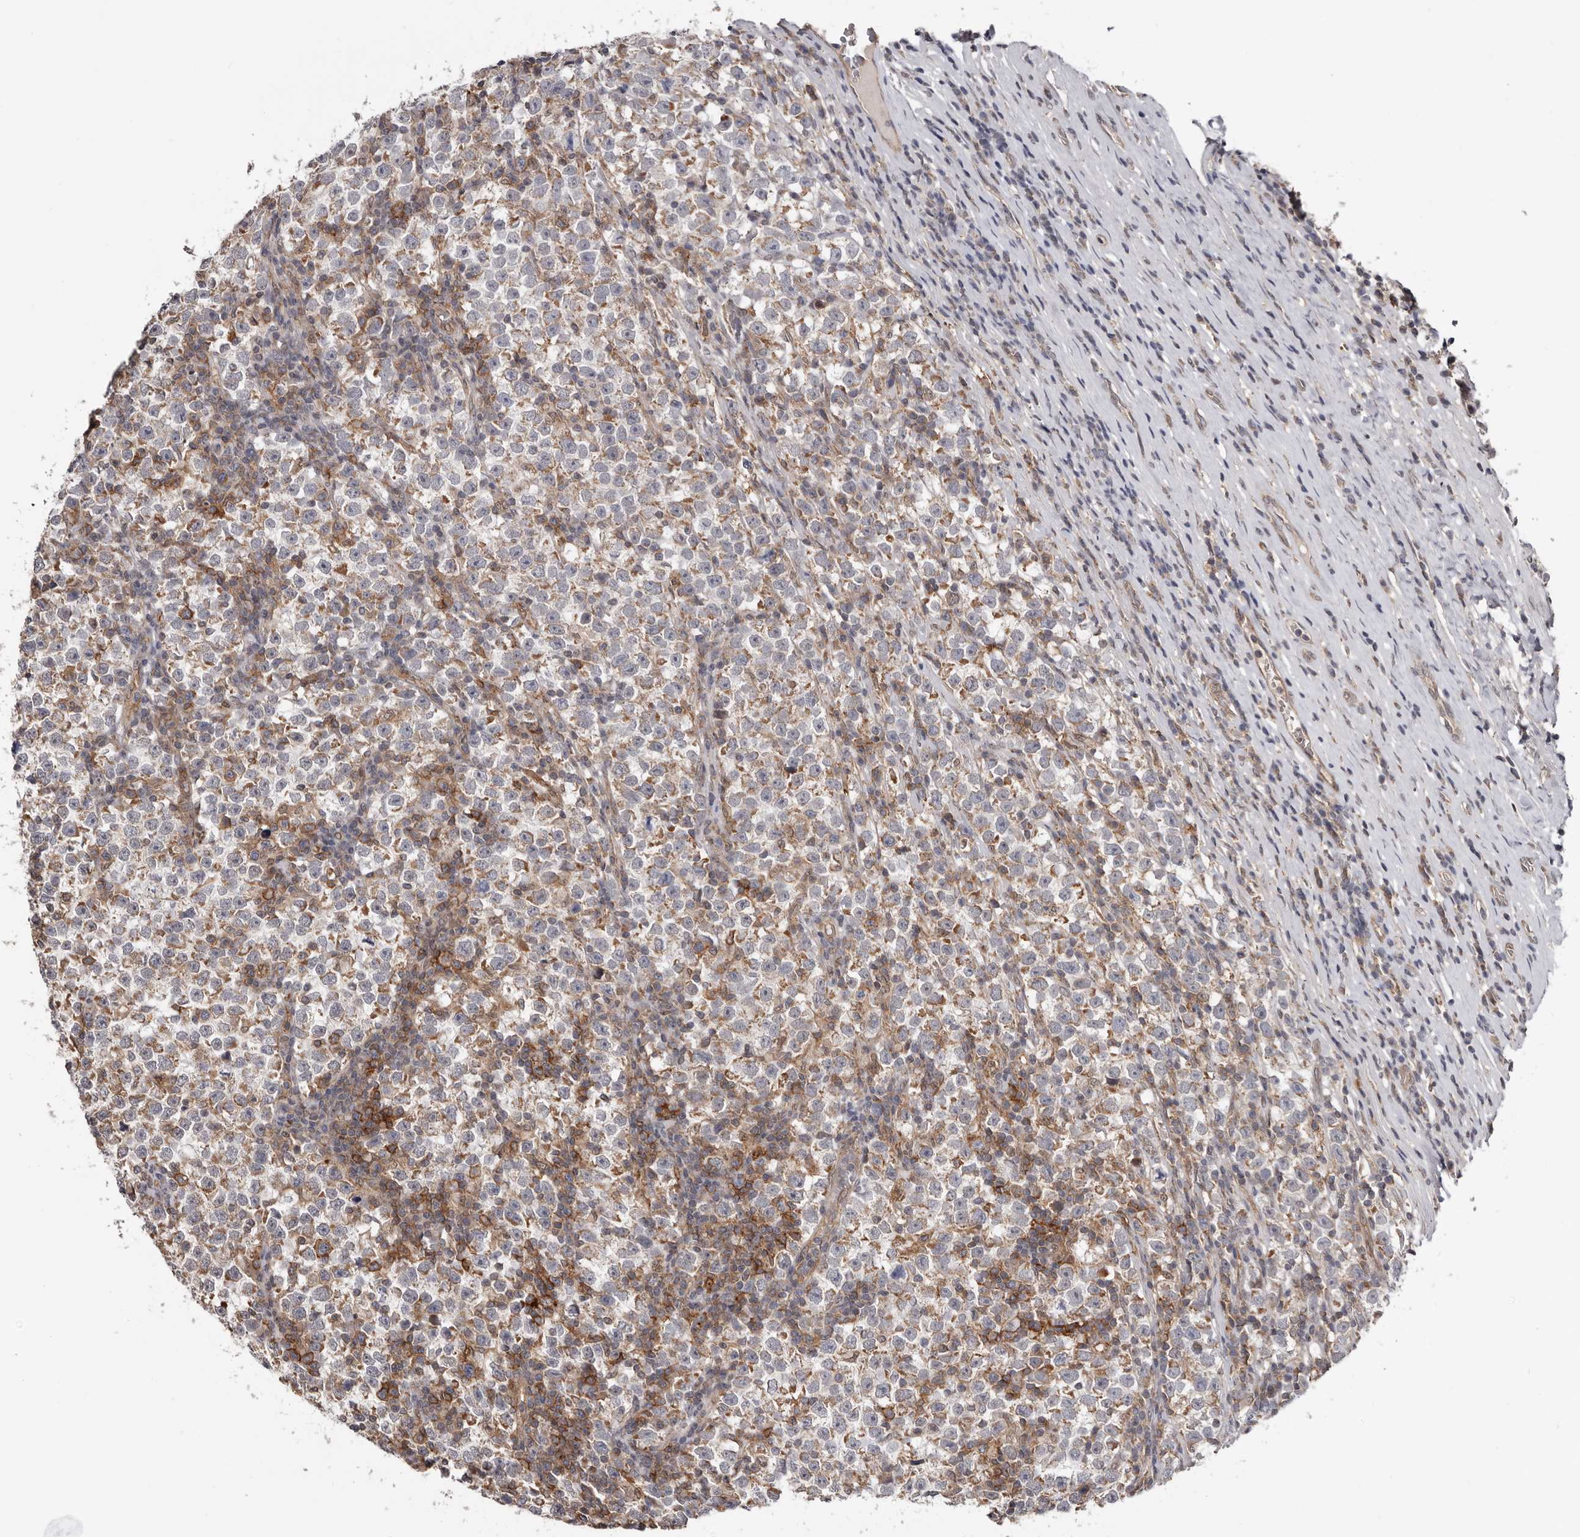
{"staining": {"intensity": "weak", "quantity": "<25%", "location": "cytoplasmic/membranous"}, "tissue": "testis cancer", "cell_type": "Tumor cells", "image_type": "cancer", "snomed": [{"axis": "morphology", "description": "Normal tissue, NOS"}, {"axis": "morphology", "description": "Seminoma, NOS"}, {"axis": "topography", "description": "Testis"}], "caption": "Tumor cells show no significant staining in seminoma (testis).", "gene": "MOGAT2", "patient": {"sex": "male", "age": 43}}